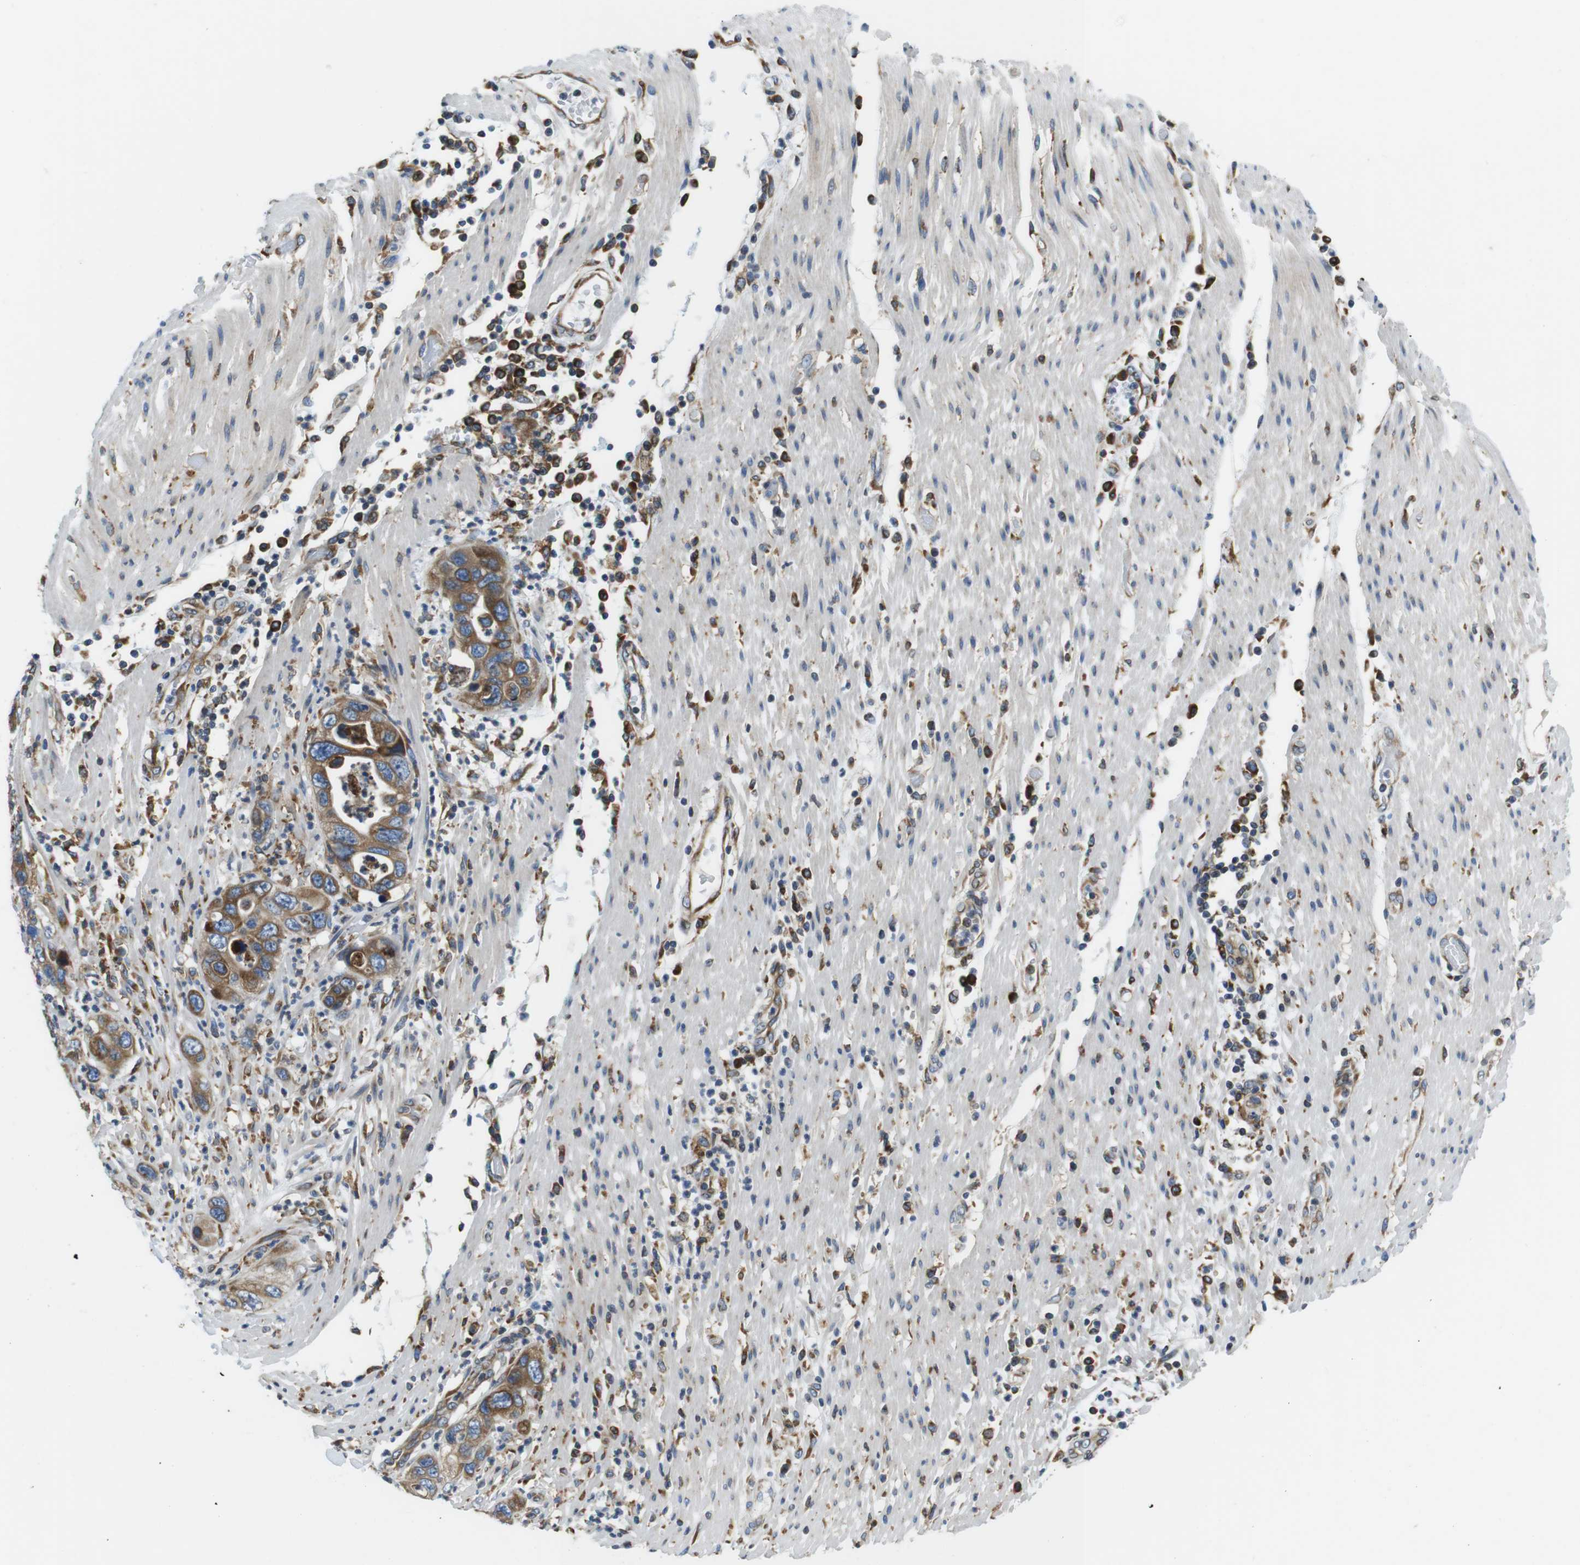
{"staining": {"intensity": "moderate", "quantity": ">75%", "location": "cytoplasmic/membranous"}, "tissue": "pancreatic cancer", "cell_type": "Tumor cells", "image_type": "cancer", "snomed": [{"axis": "morphology", "description": "Adenocarcinoma, NOS"}, {"axis": "topography", "description": "Pancreas"}], "caption": "IHC micrograph of human pancreatic cancer stained for a protein (brown), which shows medium levels of moderate cytoplasmic/membranous expression in approximately >75% of tumor cells.", "gene": "UGGT1", "patient": {"sex": "female", "age": 71}}